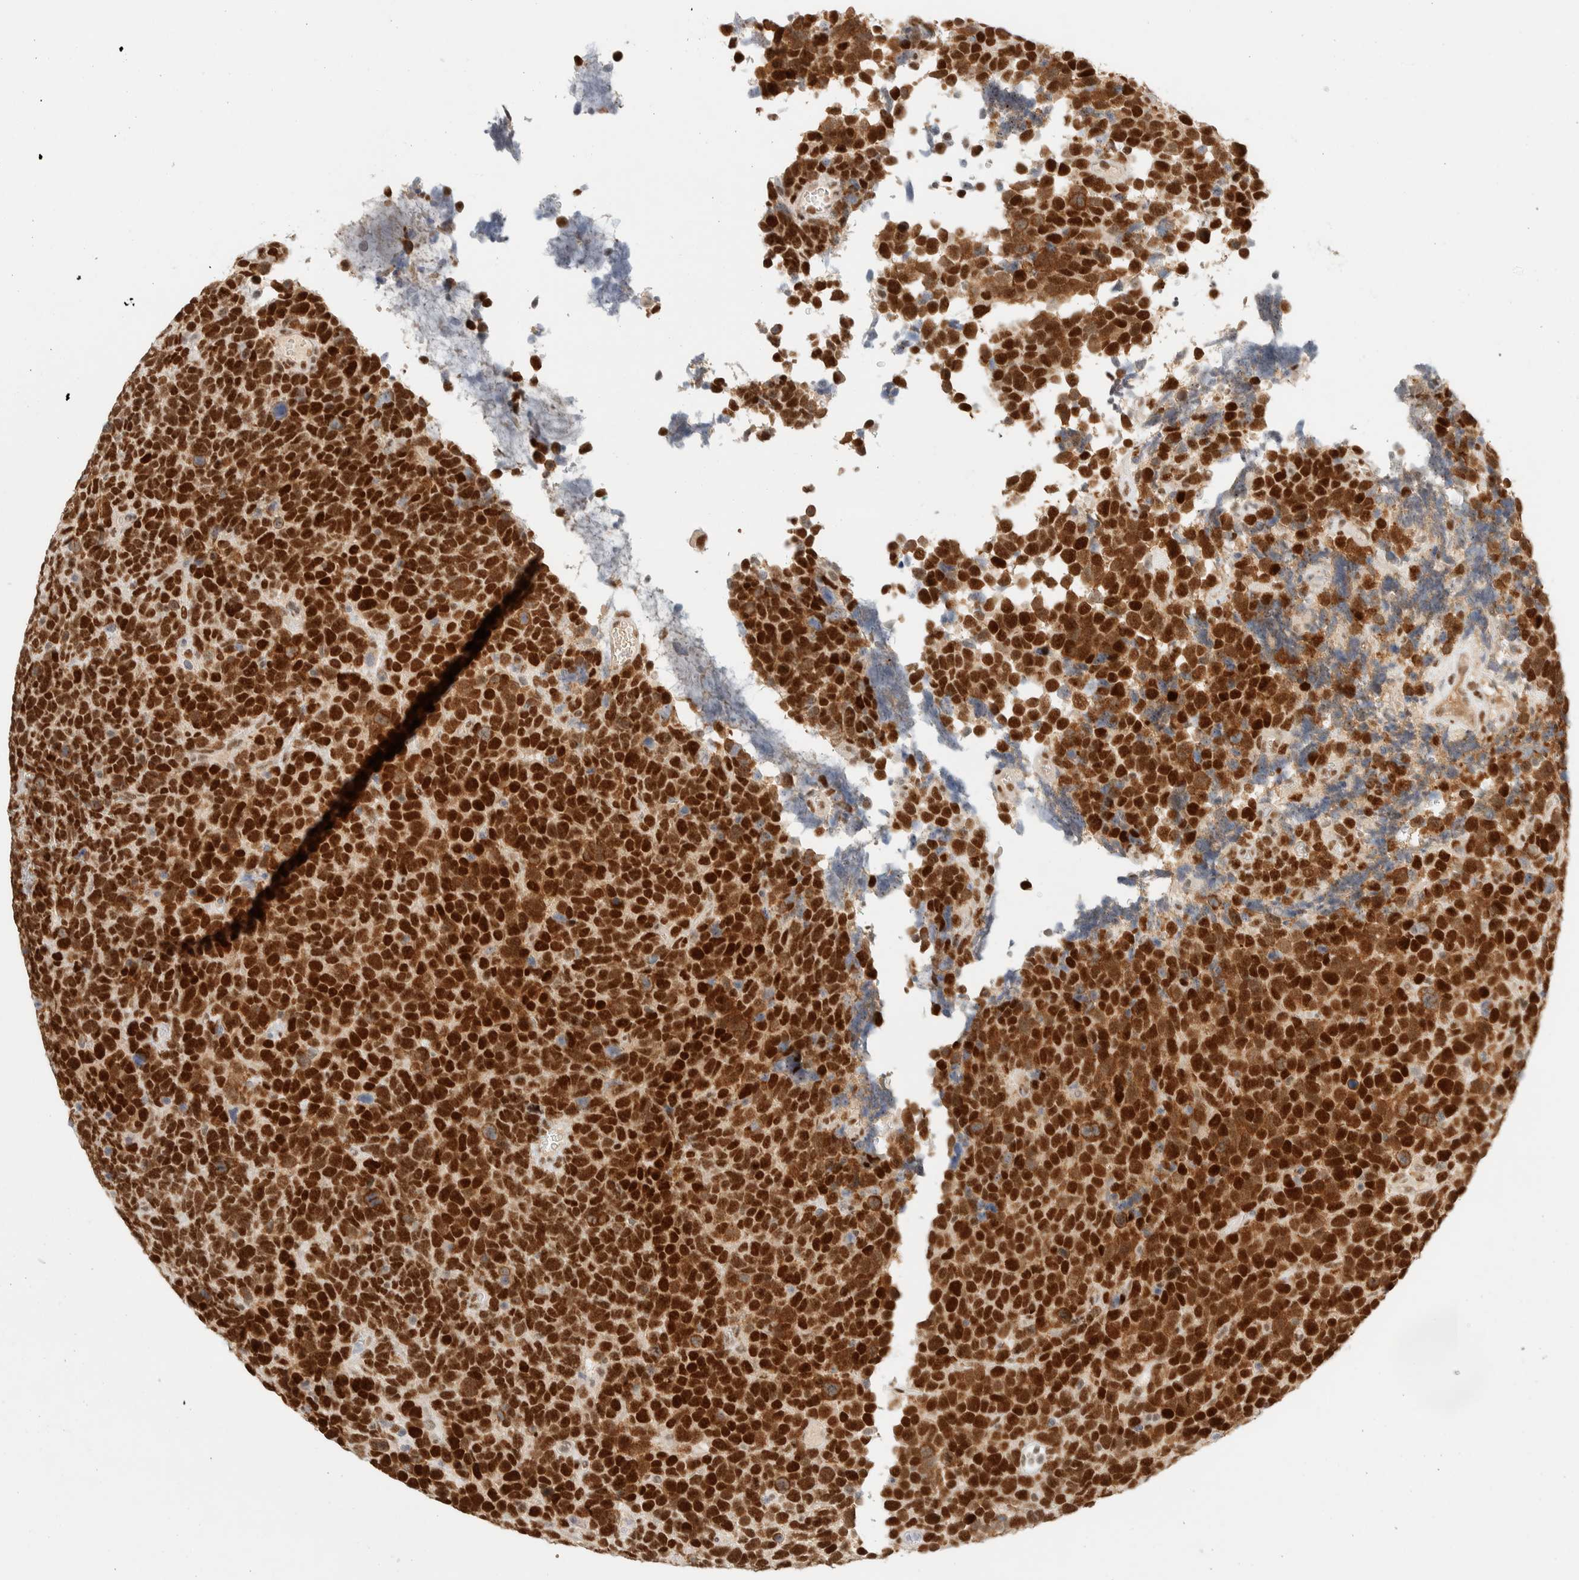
{"staining": {"intensity": "strong", "quantity": ">75%", "location": "nuclear"}, "tissue": "urothelial cancer", "cell_type": "Tumor cells", "image_type": "cancer", "snomed": [{"axis": "morphology", "description": "Urothelial carcinoma, High grade"}, {"axis": "topography", "description": "Urinary bladder"}], "caption": "Urothelial cancer was stained to show a protein in brown. There is high levels of strong nuclear staining in approximately >75% of tumor cells.", "gene": "PYGO2", "patient": {"sex": "female", "age": 82}}